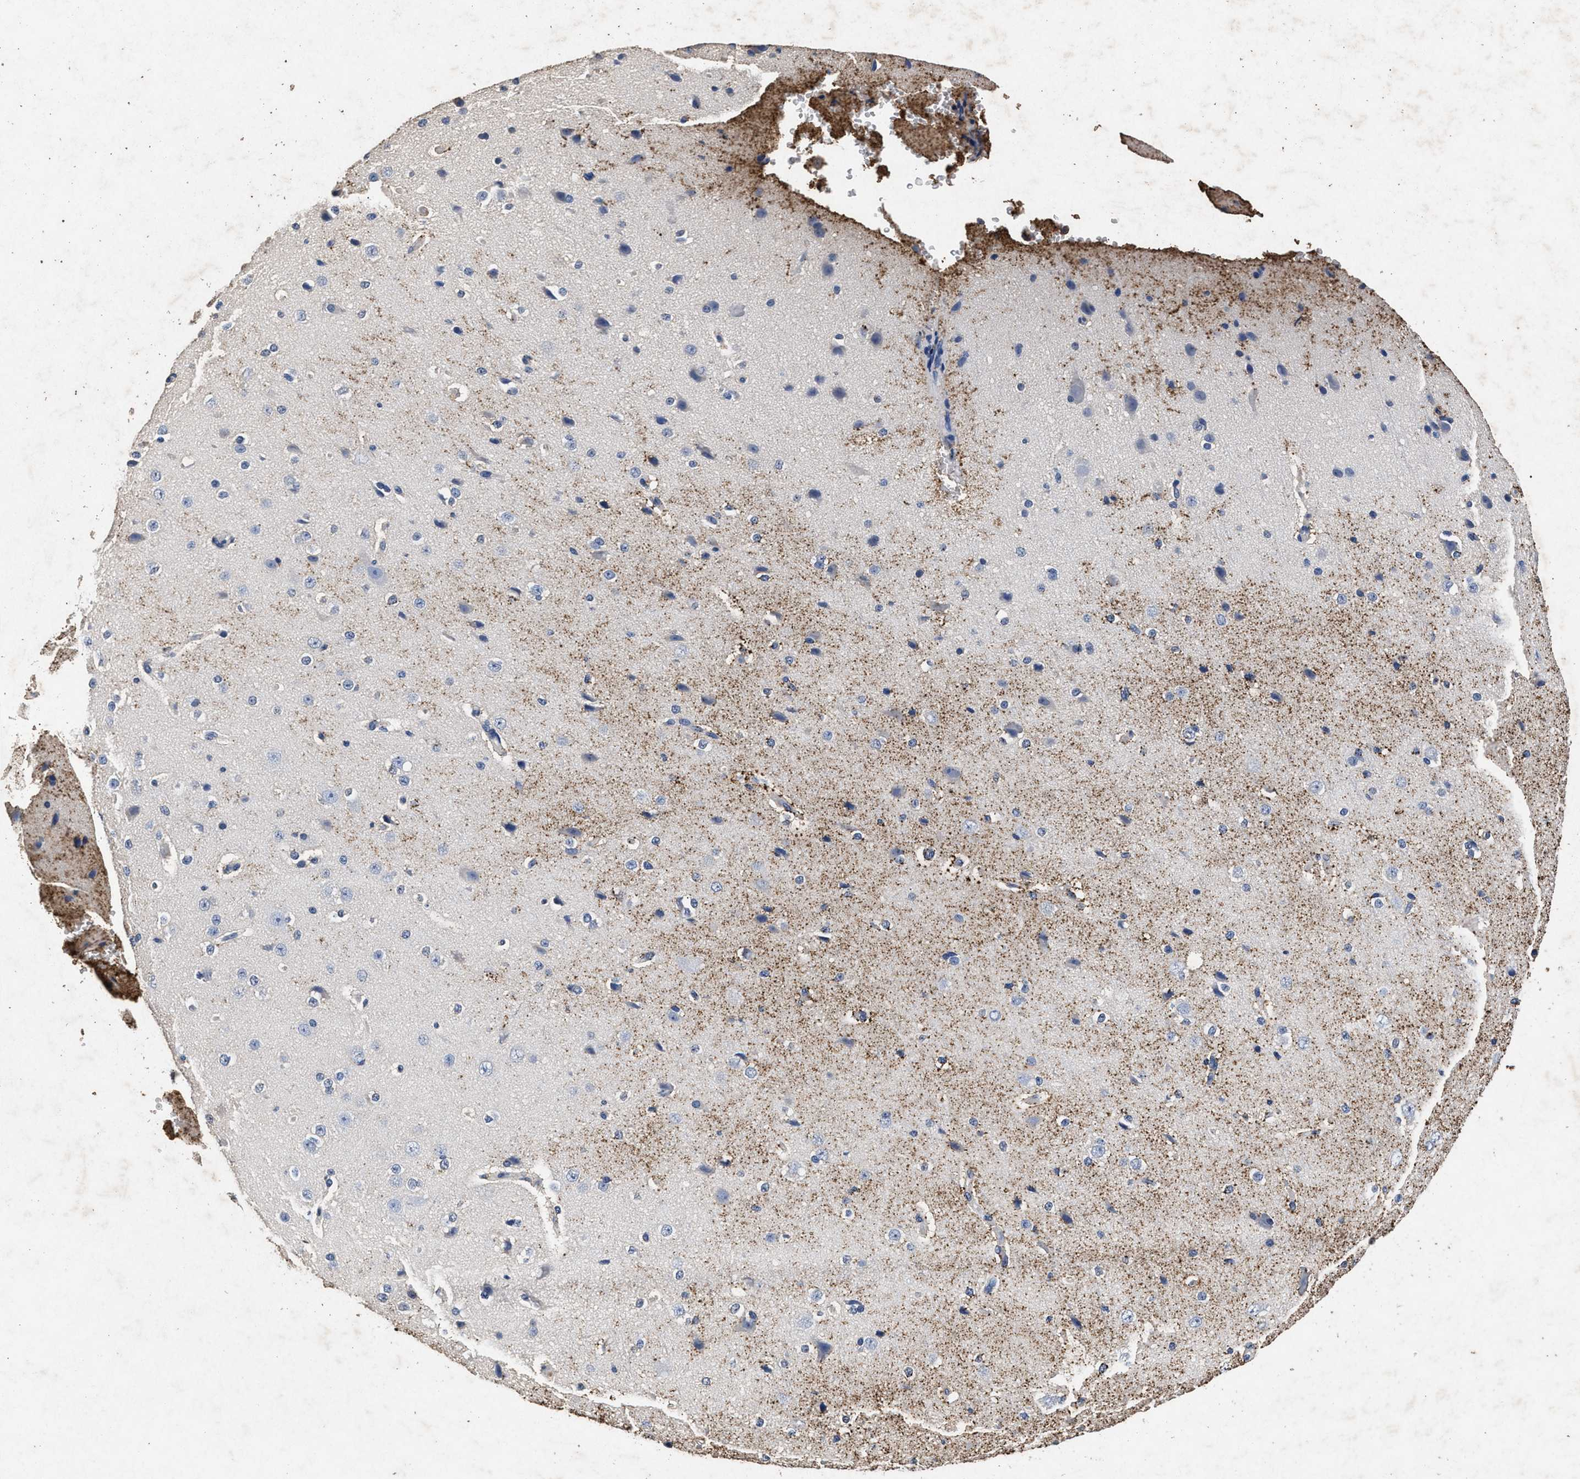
{"staining": {"intensity": "negative", "quantity": "none", "location": "none"}, "tissue": "cerebral cortex", "cell_type": "Endothelial cells", "image_type": "normal", "snomed": [{"axis": "morphology", "description": "Normal tissue, NOS"}, {"axis": "morphology", "description": "Developmental malformation"}, {"axis": "topography", "description": "Cerebral cortex"}], "caption": "Unremarkable cerebral cortex was stained to show a protein in brown. There is no significant positivity in endothelial cells. The staining was performed using DAB (3,3'-diaminobenzidine) to visualize the protein expression in brown, while the nuclei were stained in blue with hematoxylin (Magnification: 20x).", "gene": "LTB4R2", "patient": {"sex": "female", "age": 30}}